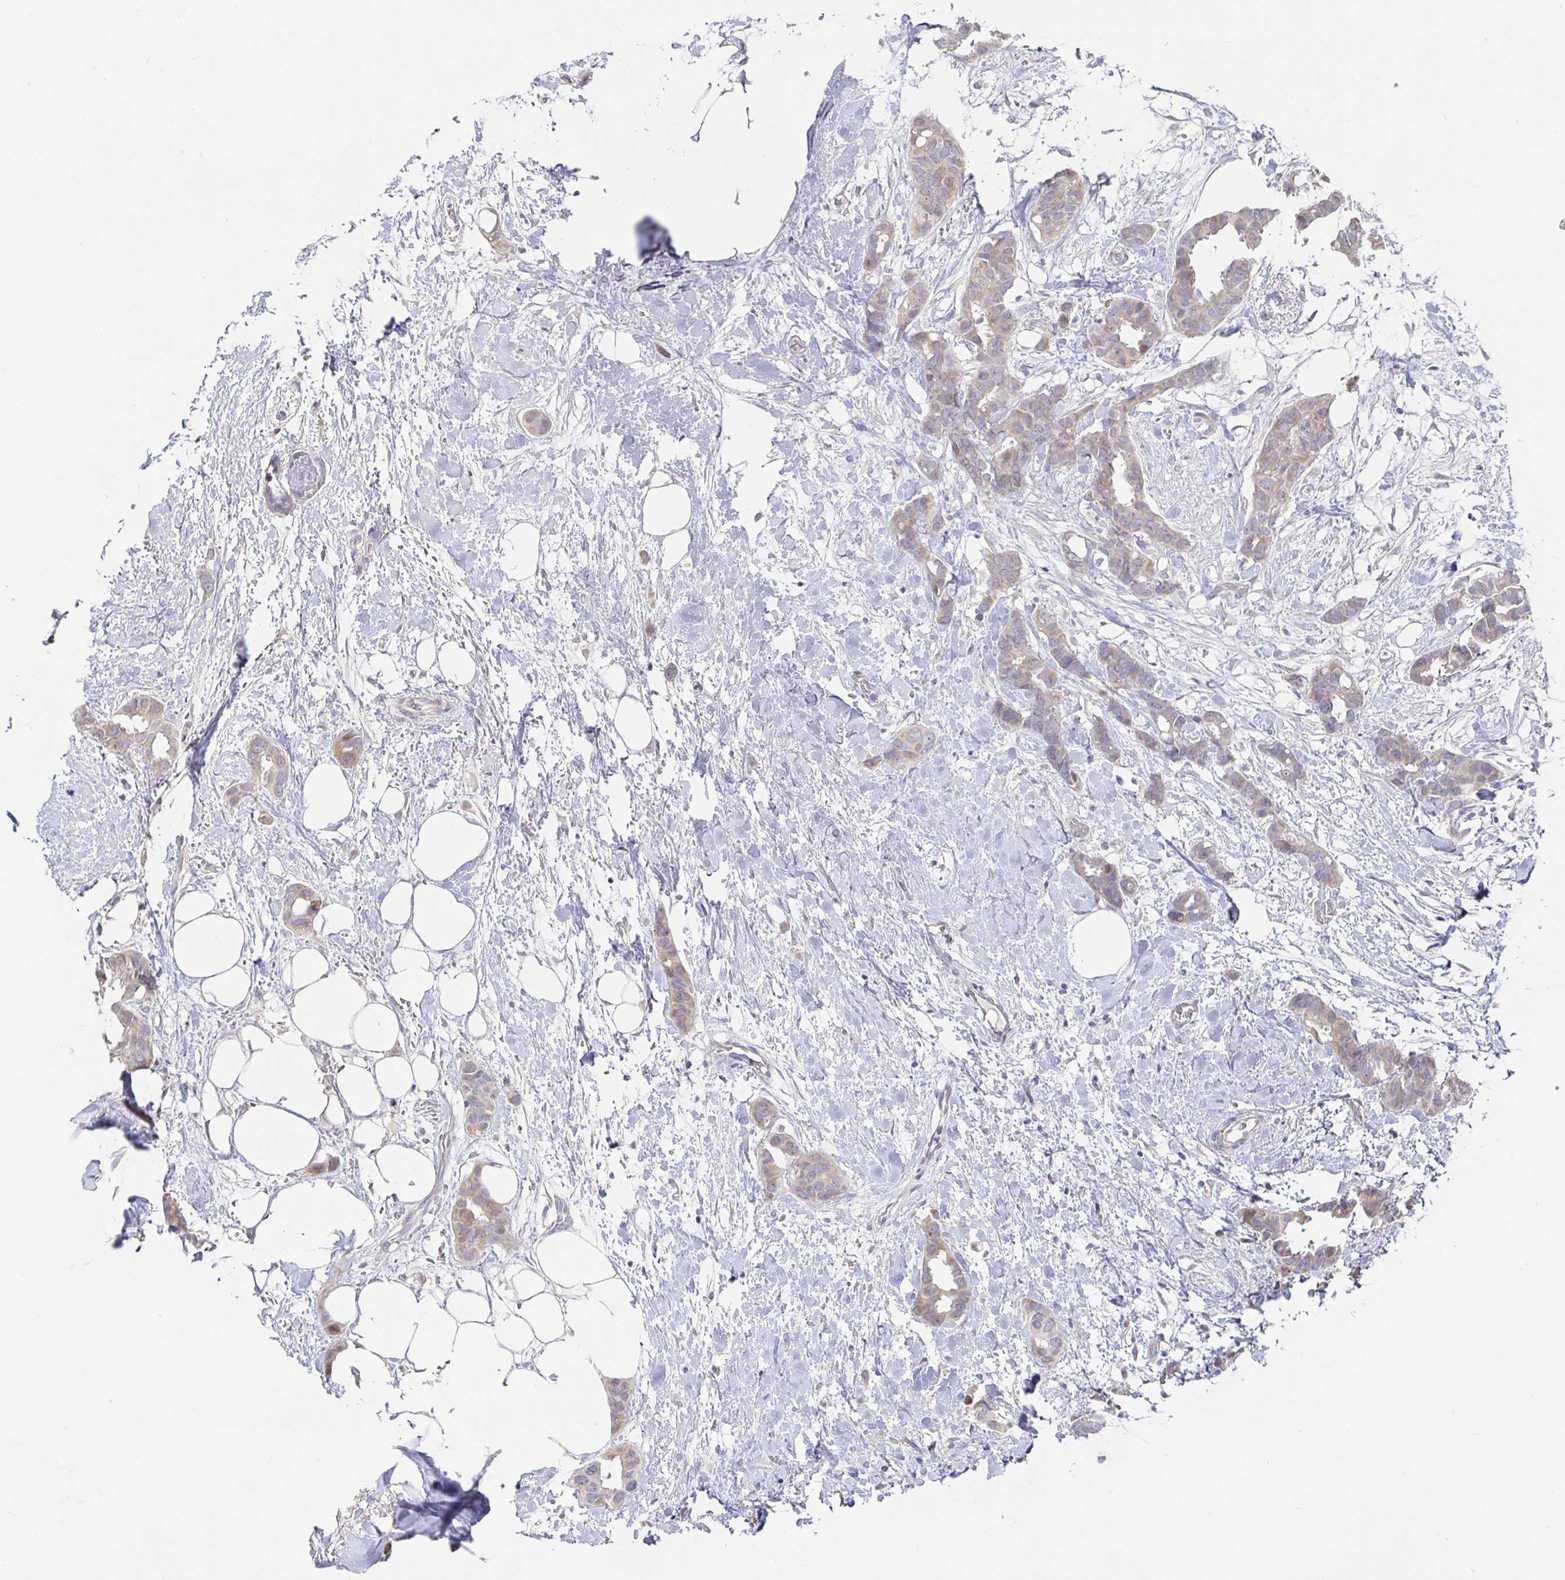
{"staining": {"intensity": "weak", "quantity": ">75%", "location": "cytoplasmic/membranous"}, "tissue": "breast cancer", "cell_type": "Tumor cells", "image_type": "cancer", "snomed": [{"axis": "morphology", "description": "Duct carcinoma"}, {"axis": "topography", "description": "Breast"}], "caption": "Protein analysis of breast cancer tissue reveals weak cytoplasmic/membranous expression in about >75% of tumor cells.", "gene": "CIT", "patient": {"sex": "female", "age": 62}}